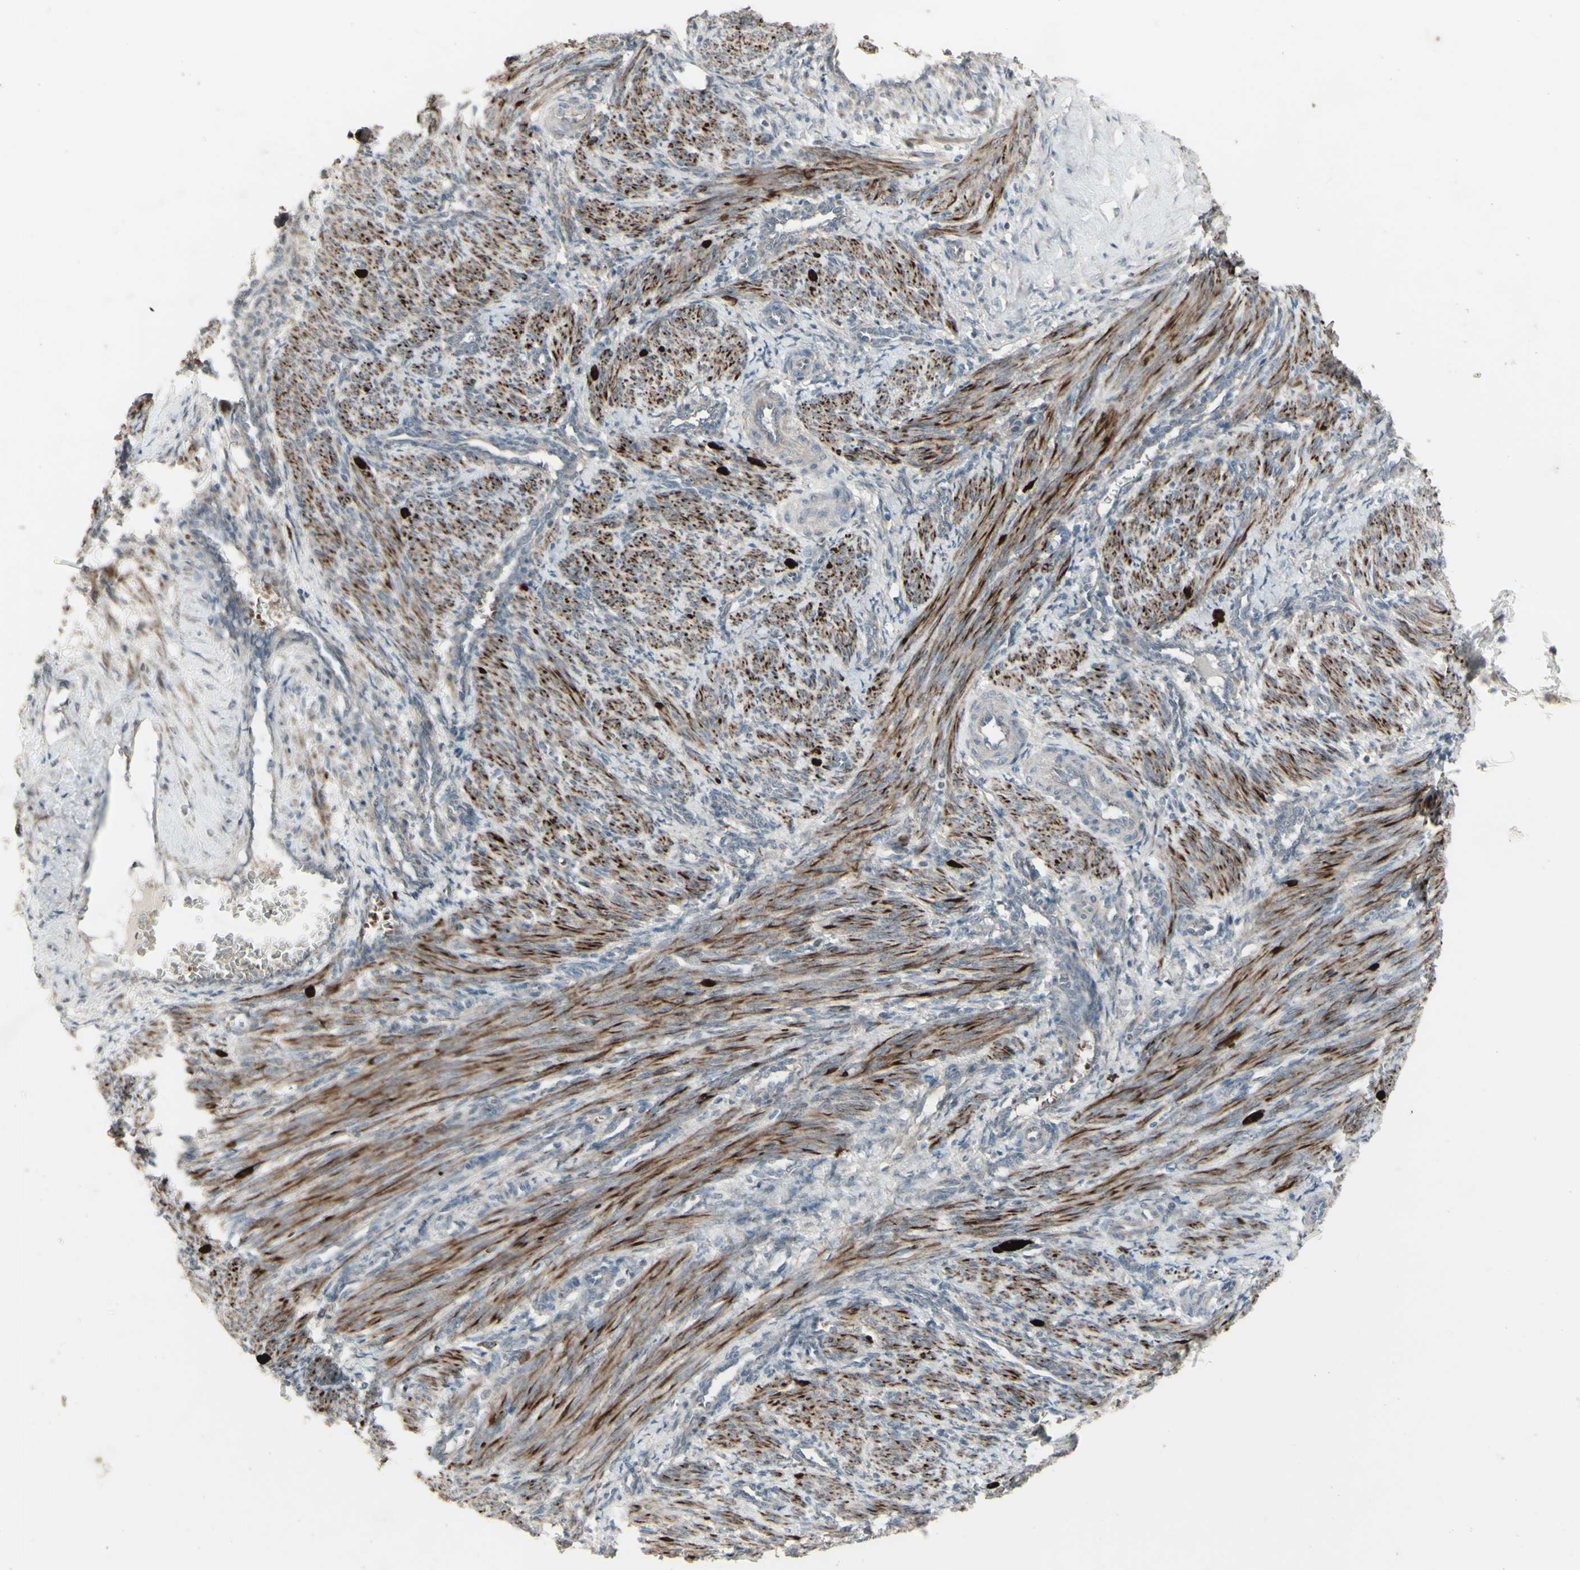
{"staining": {"intensity": "strong", "quantity": "25%-75%", "location": "cytoplasmic/membranous"}, "tissue": "smooth muscle", "cell_type": "Smooth muscle cells", "image_type": "normal", "snomed": [{"axis": "morphology", "description": "Normal tissue, NOS"}, {"axis": "topography", "description": "Endometrium"}], "caption": "Immunohistochemistry (DAB) staining of benign human smooth muscle displays strong cytoplasmic/membranous protein positivity in approximately 25%-75% of smooth muscle cells. The protein is shown in brown color, while the nuclei are stained blue.", "gene": "GRAMD1B", "patient": {"sex": "female", "age": 33}}